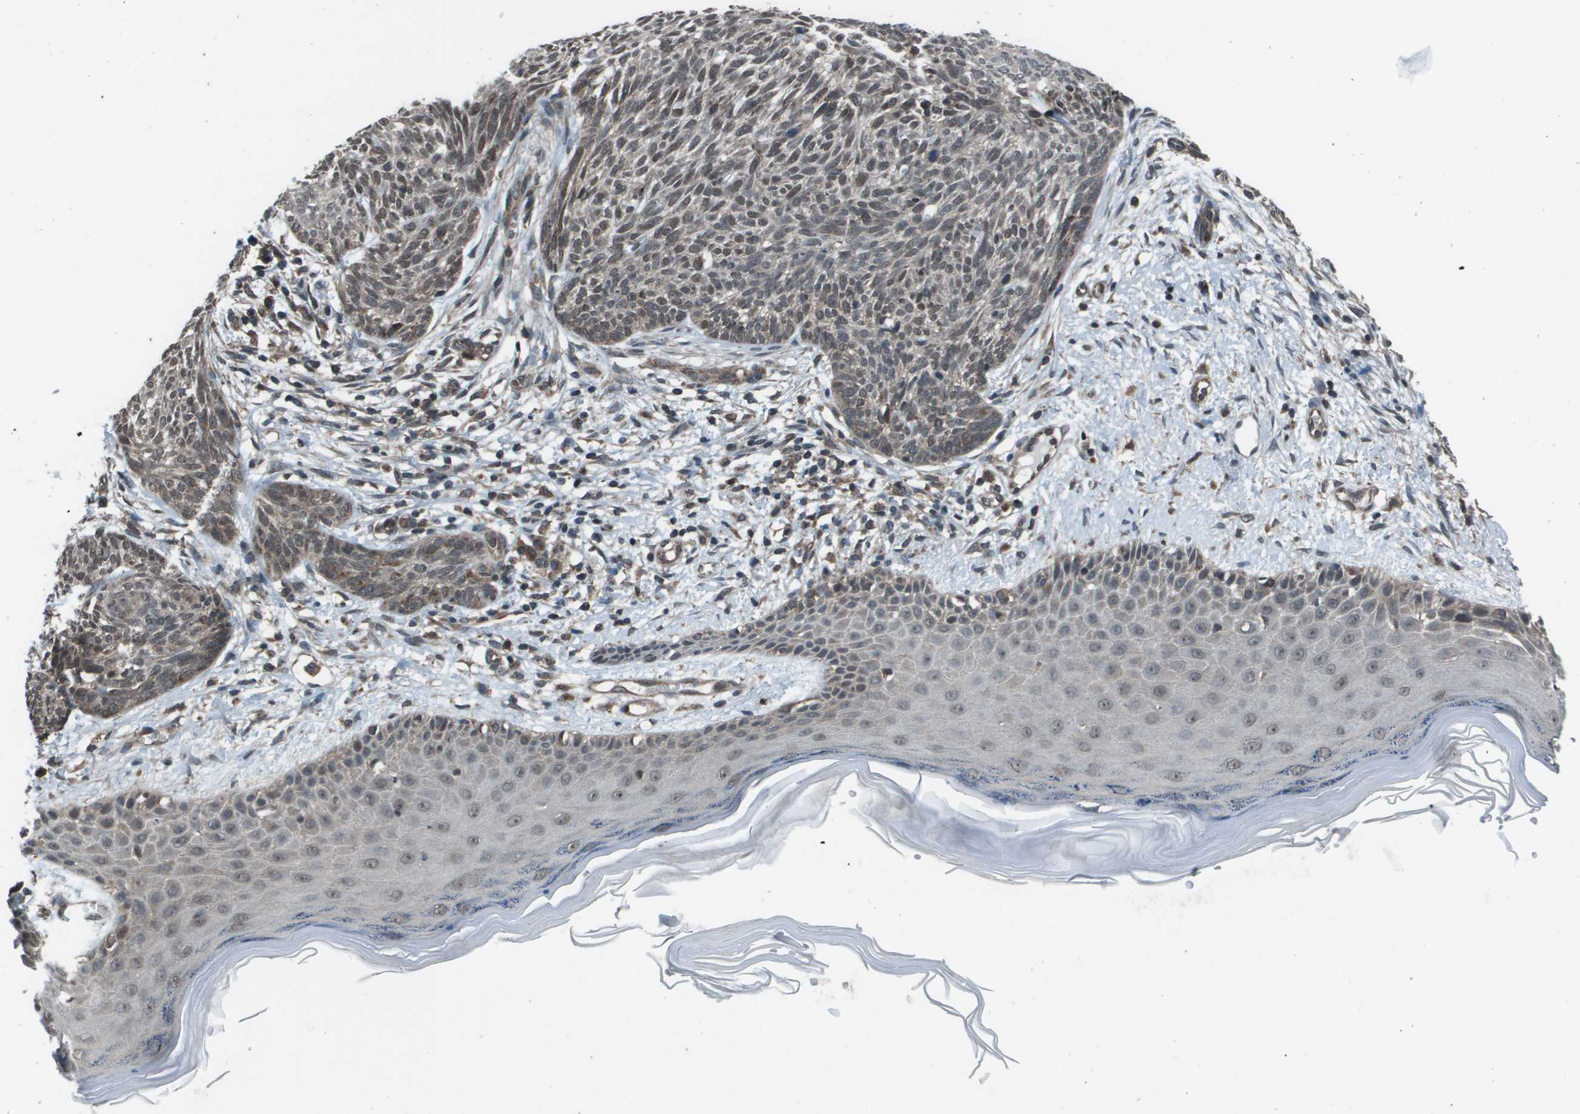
{"staining": {"intensity": "weak", "quantity": ">75%", "location": "cytoplasmic/membranous,nuclear"}, "tissue": "skin cancer", "cell_type": "Tumor cells", "image_type": "cancer", "snomed": [{"axis": "morphology", "description": "Basal cell carcinoma"}, {"axis": "topography", "description": "Skin"}], "caption": "Immunohistochemistry (DAB (3,3'-diaminobenzidine)) staining of human basal cell carcinoma (skin) shows weak cytoplasmic/membranous and nuclear protein expression in approximately >75% of tumor cells.", "gene": "PPFIA1", "patient": {"sex": "female", "age": 59}}